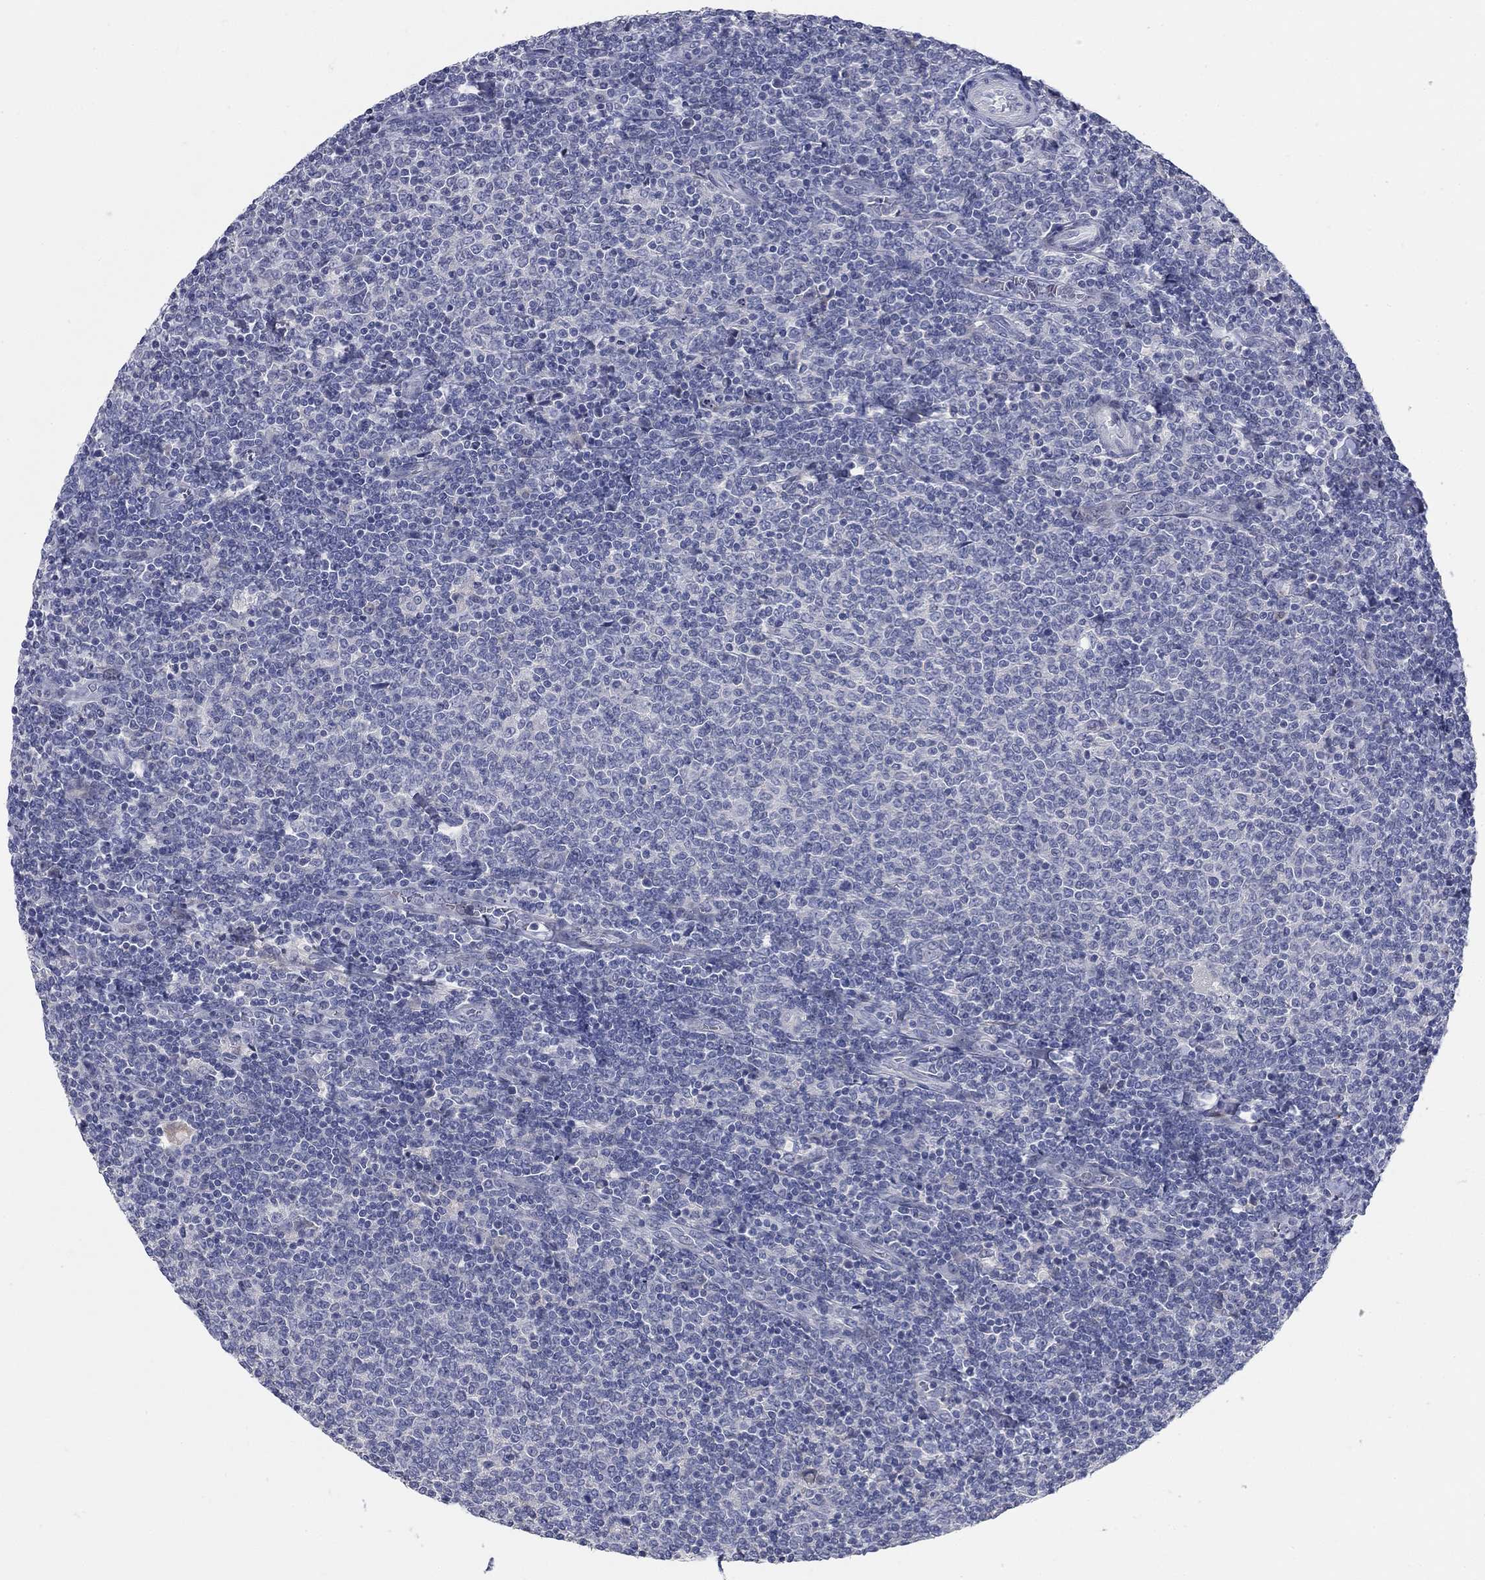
{"staining": {"intensity": "negative", "quantity": "none", "location": "none"}, "tissue": "lymphoma", "cell_type": "Tumor cells", "image_type": "cancer", "snomed": [{"axis": "morphology", "description": "Malignant lymphoma, non-Hodgkin's type, Low grade"}, {"axis": "topography", "description": "Lymph node"}], "caption": "Immunohistochemistry (IHC) histopathology image of human lymphoma stained for a protein (brown), which reveals no expression in tumor cells.", "gene": "TMEM249", "patient": {"sex": "male", "age": 52}}